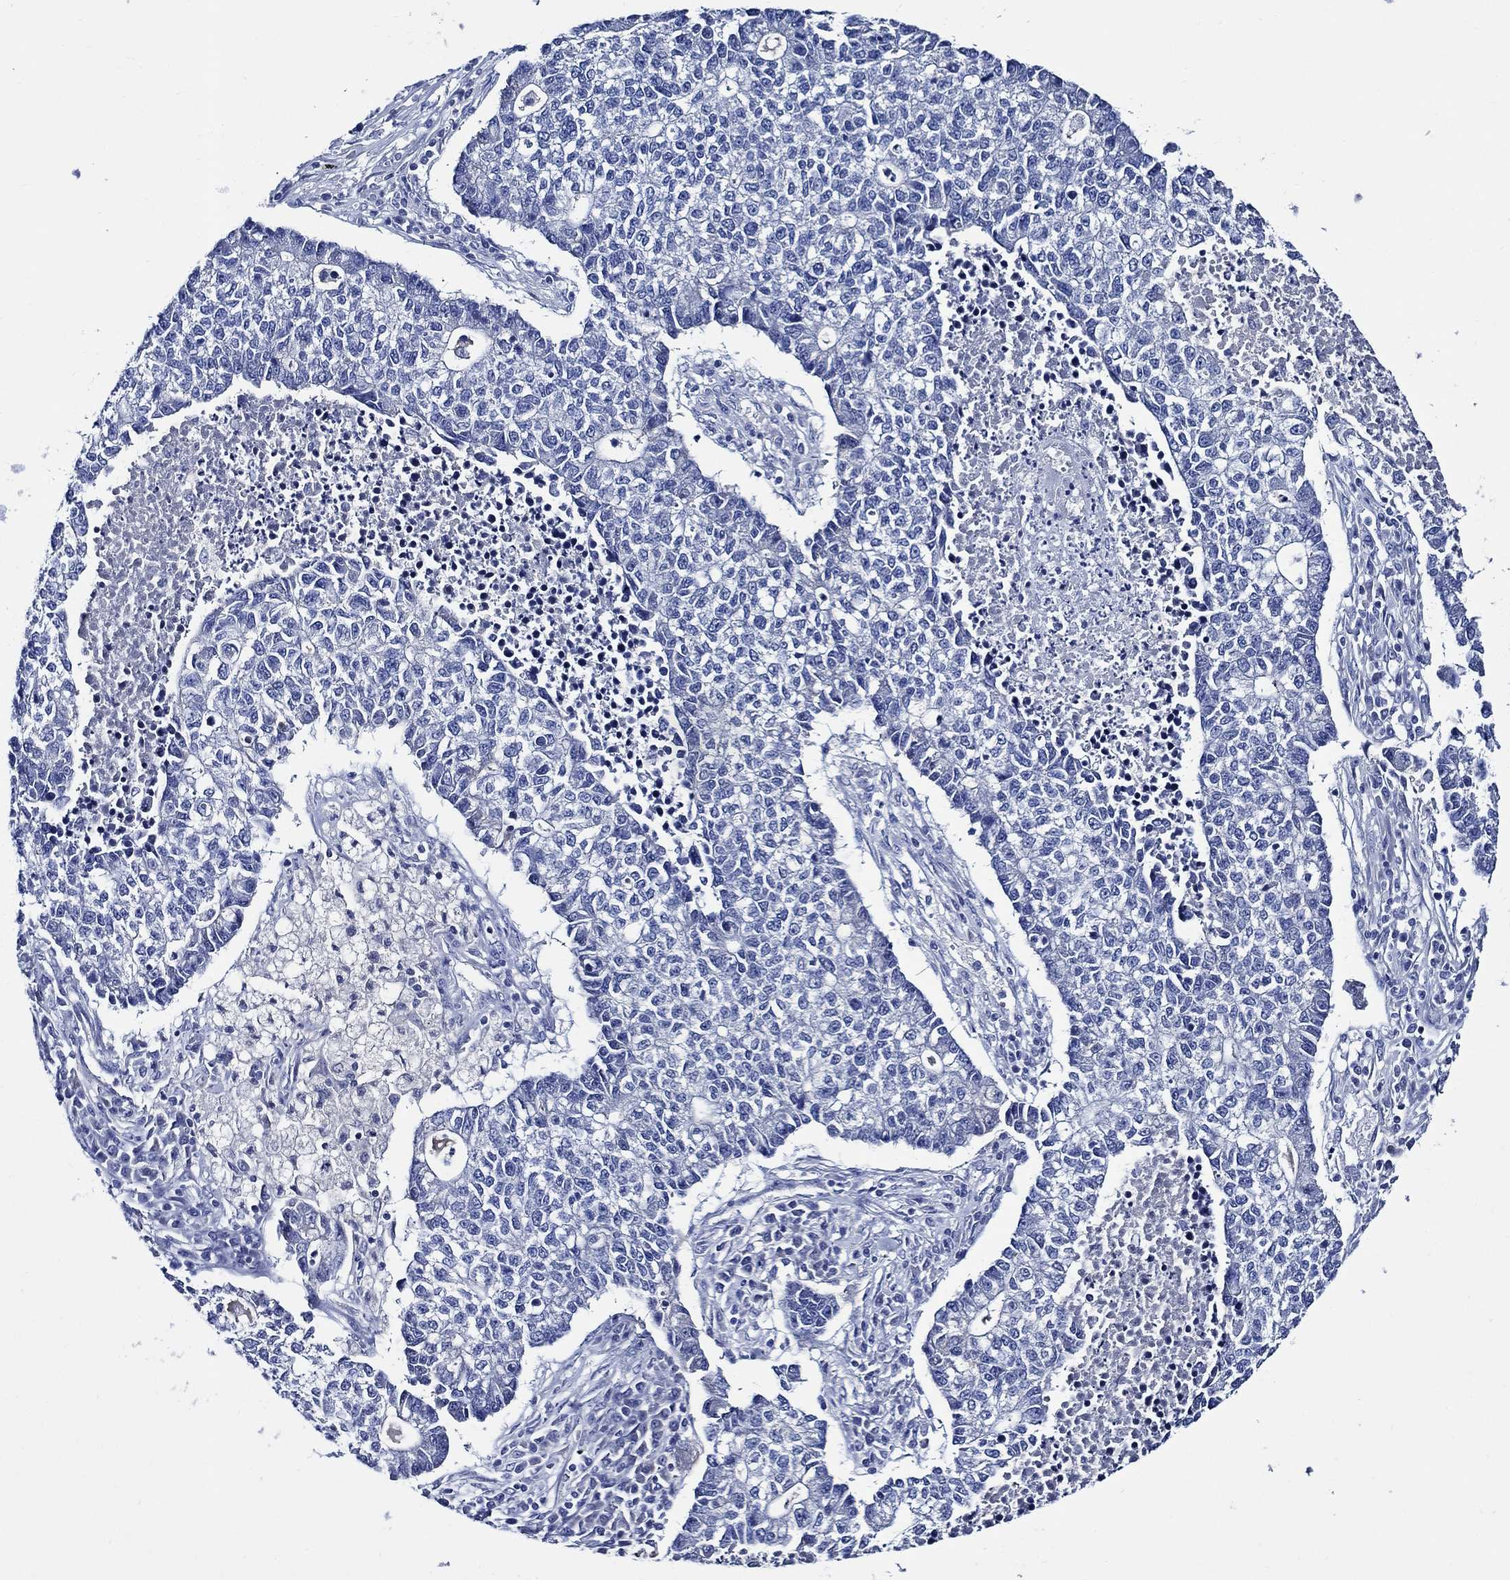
{"staining": {"intensity": "negative", "quantity": "none", "location": "none"}, "tissue": "lung cancer", "cell_type": "Tumor cells", "image_type": "cancer", "snomed": [{"axis": "morphology", "description": "Adenocarcinoma, NOS"}, {"axis": "topography", "description": "Lung"}], "caption": "Tumor cells are negative for protein expression in human lung adenocarcinoma.", "gene": "SKOR1", "patient": {"sex": "male", "age": 57}}